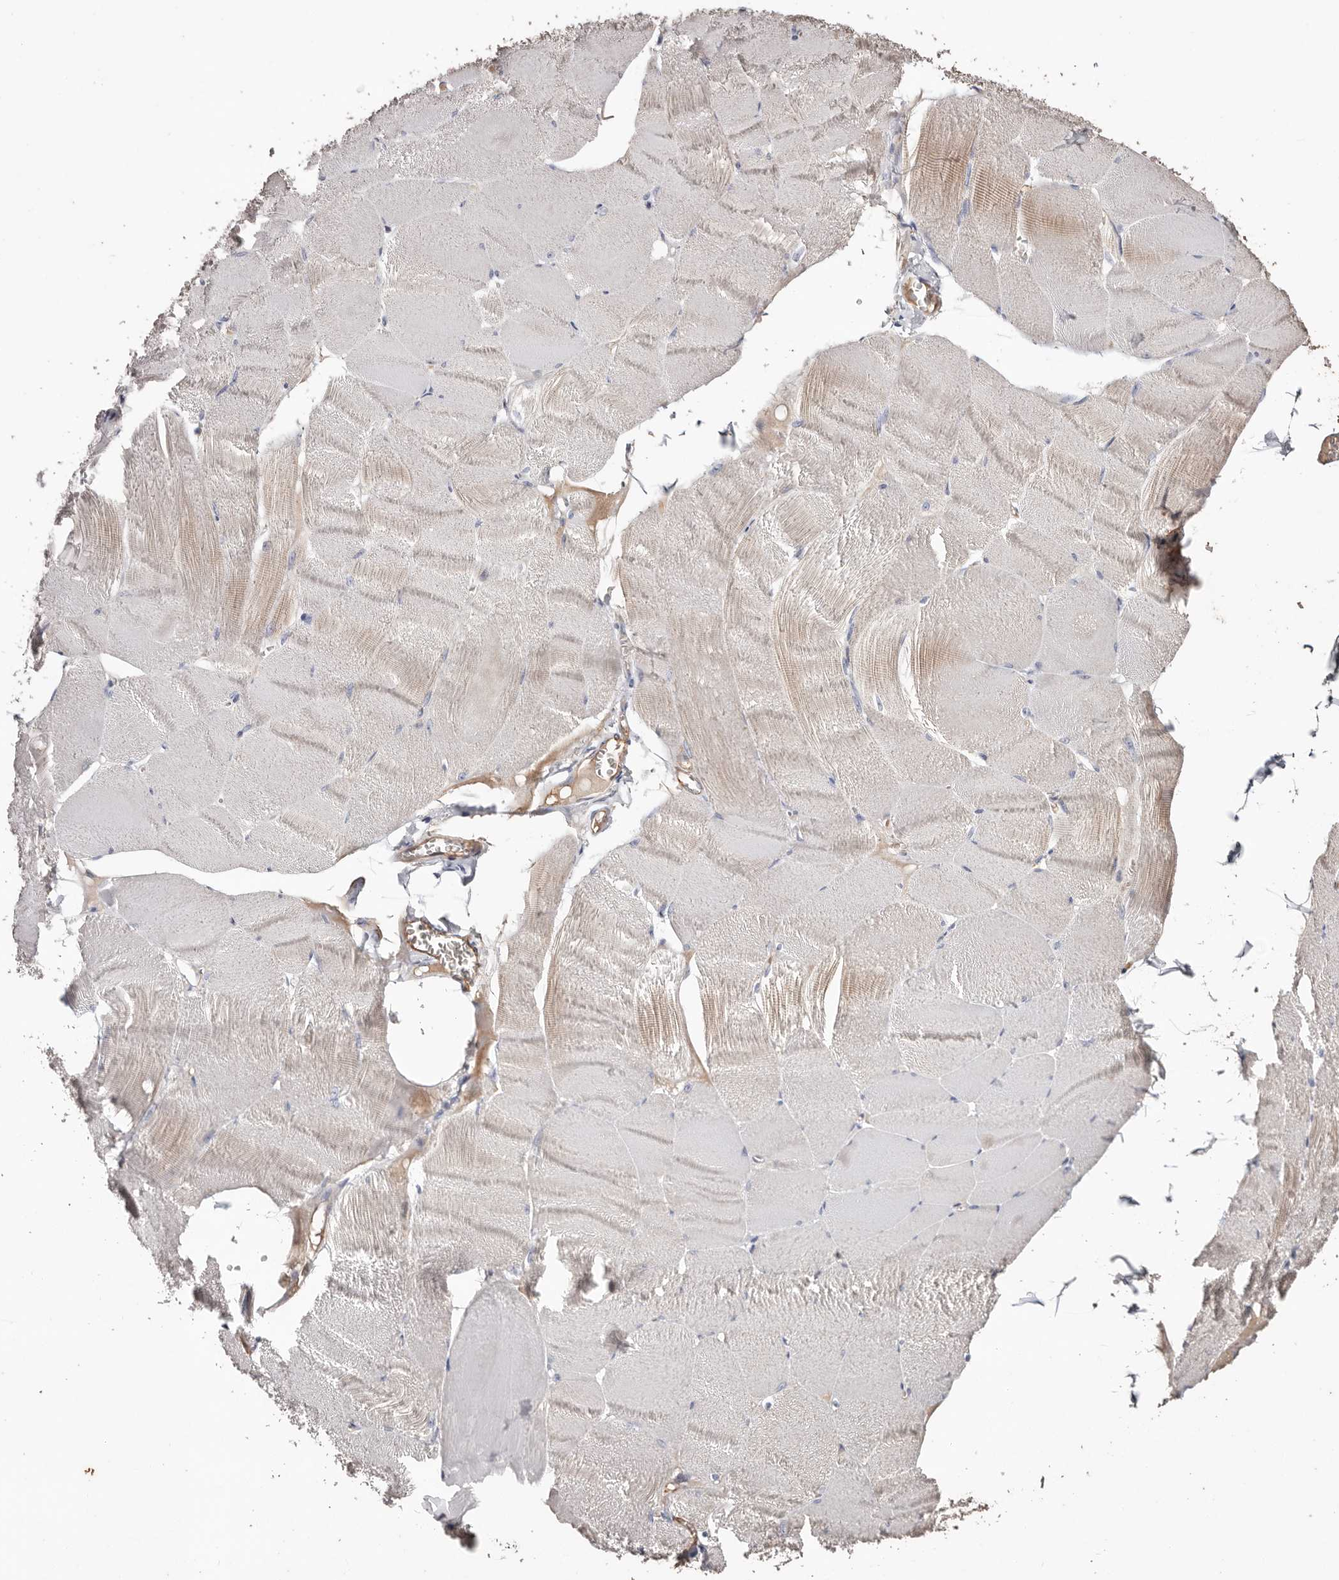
{"staining": {"intensity": "weak", "quantity": "<25%", "location": "cytoplasmic/membranous"}, "tissue": "skeletal muscle", "cell_type": "Myocytes", "image_type": "normal", "snomed": [{"axis": "morphology", "description": "Normal tissue, NOS"}, {"axis": "morphology", "description": "Basal cell carcinoma"}, {"axis": "topography", "description": "Skeletal muscle"}], "caption": "Immunohistochemistry (IHC) of unremarkable human skeletal muscle reveals no staining in myocytes. The staining is performed using DAB brown chromogen with nuclei counter-stained in using hematoxylin.", "gene": "TGM2", "patient": {"sex": "female", "age": 64}}